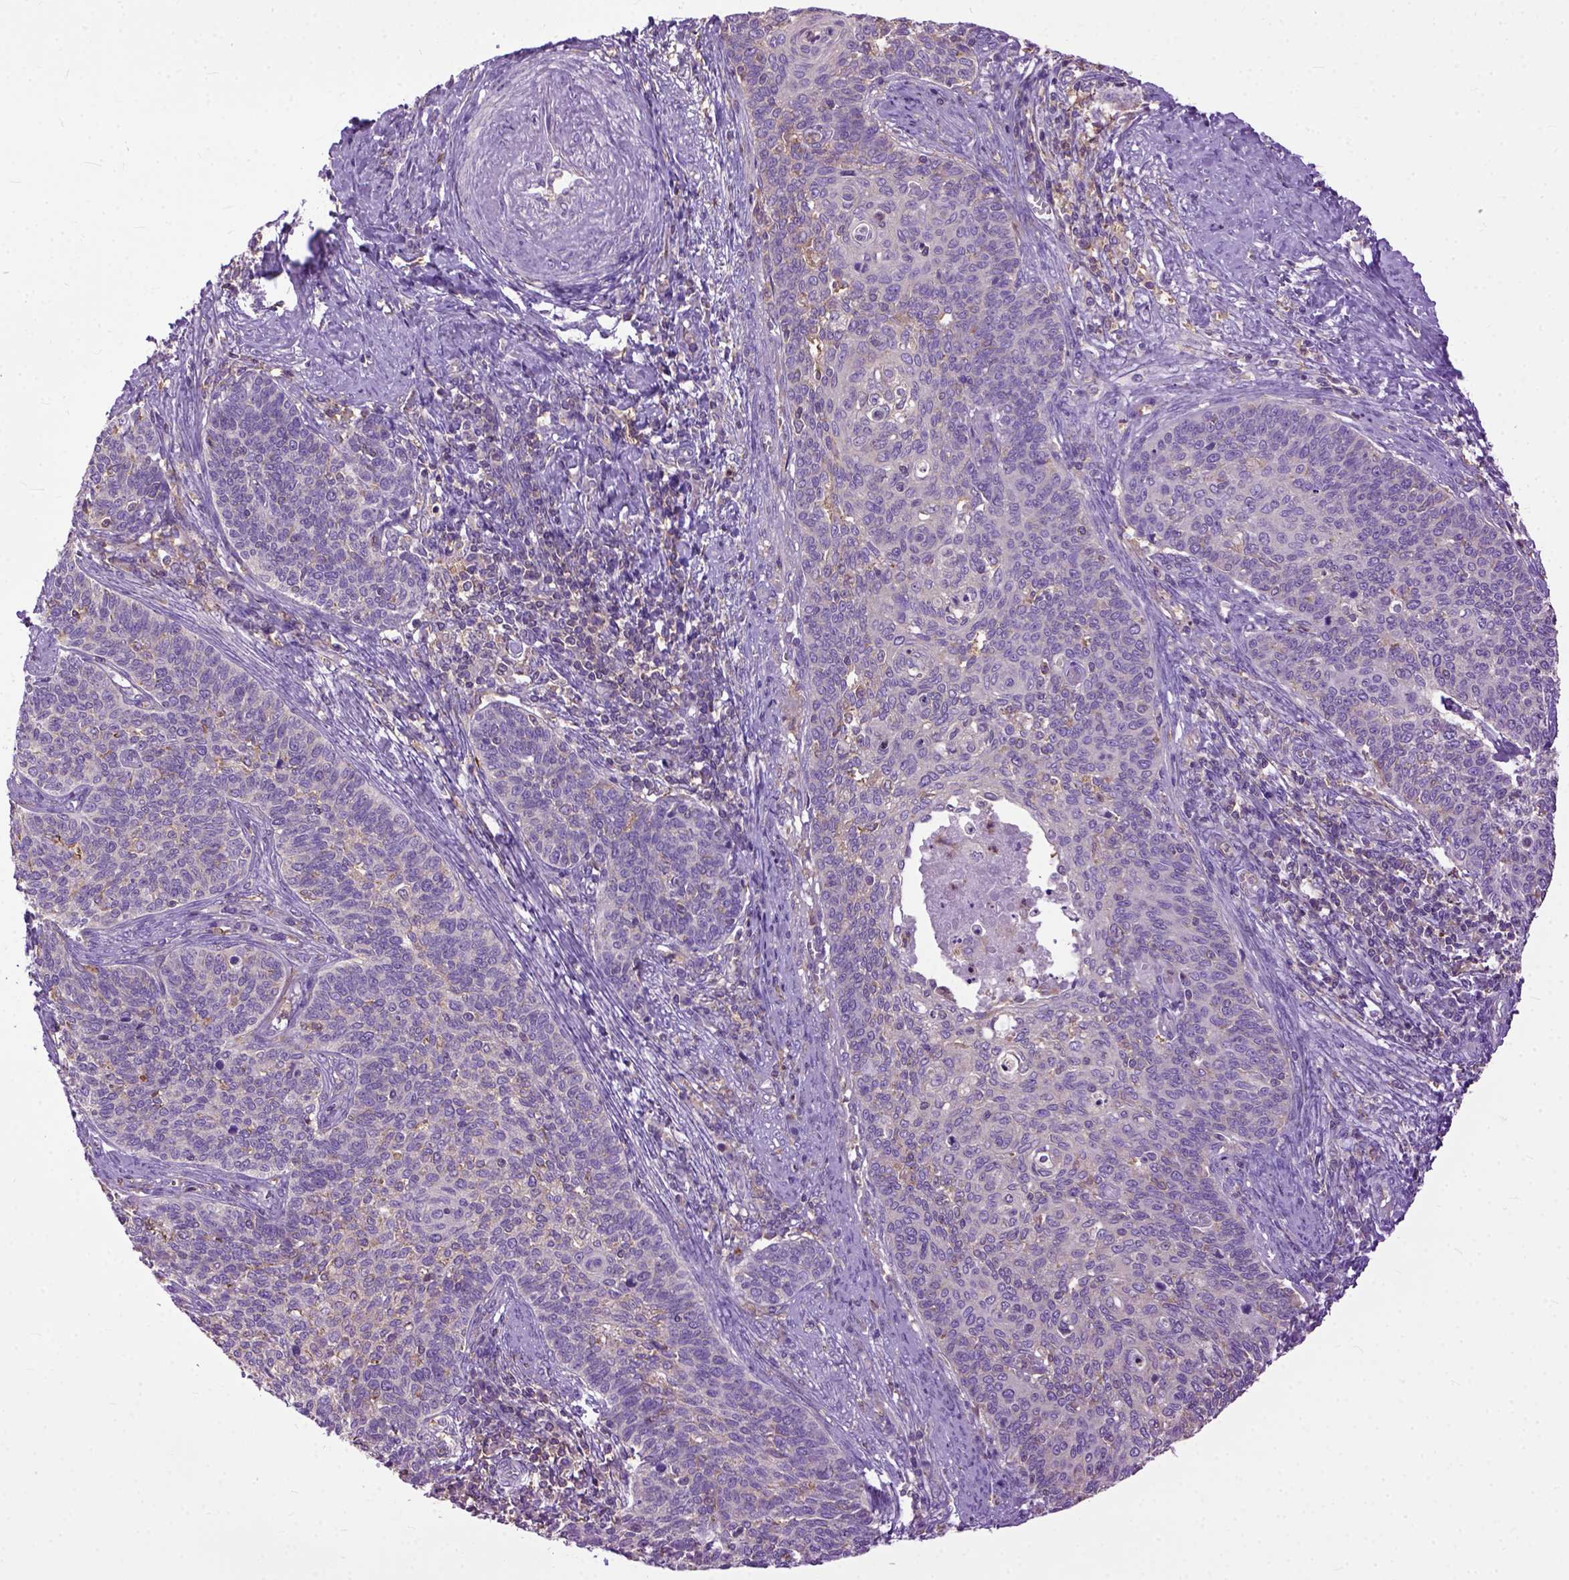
{"staining": {"intensity": "negative", "quantity": "none", "location": "none"}, "tissue": "cervical cancer", "cell_type": "Tumor cells", "image_type": "cancer", "snomed": [{"axis": "morphology", "description": "Normal tissue, NOS"}, {"axis": "morphology", "description": "Squamous cell carcinoma, NOS"}, {"axis": "topography", "description": "Cervix"}], "caption": "Immunohistochemical staining of cervical squamous cell carcinoma exhibits no significant positivity in tumor cells.", "gene": "NAMPT", "patient": {"sex": "female", "age": 39}}